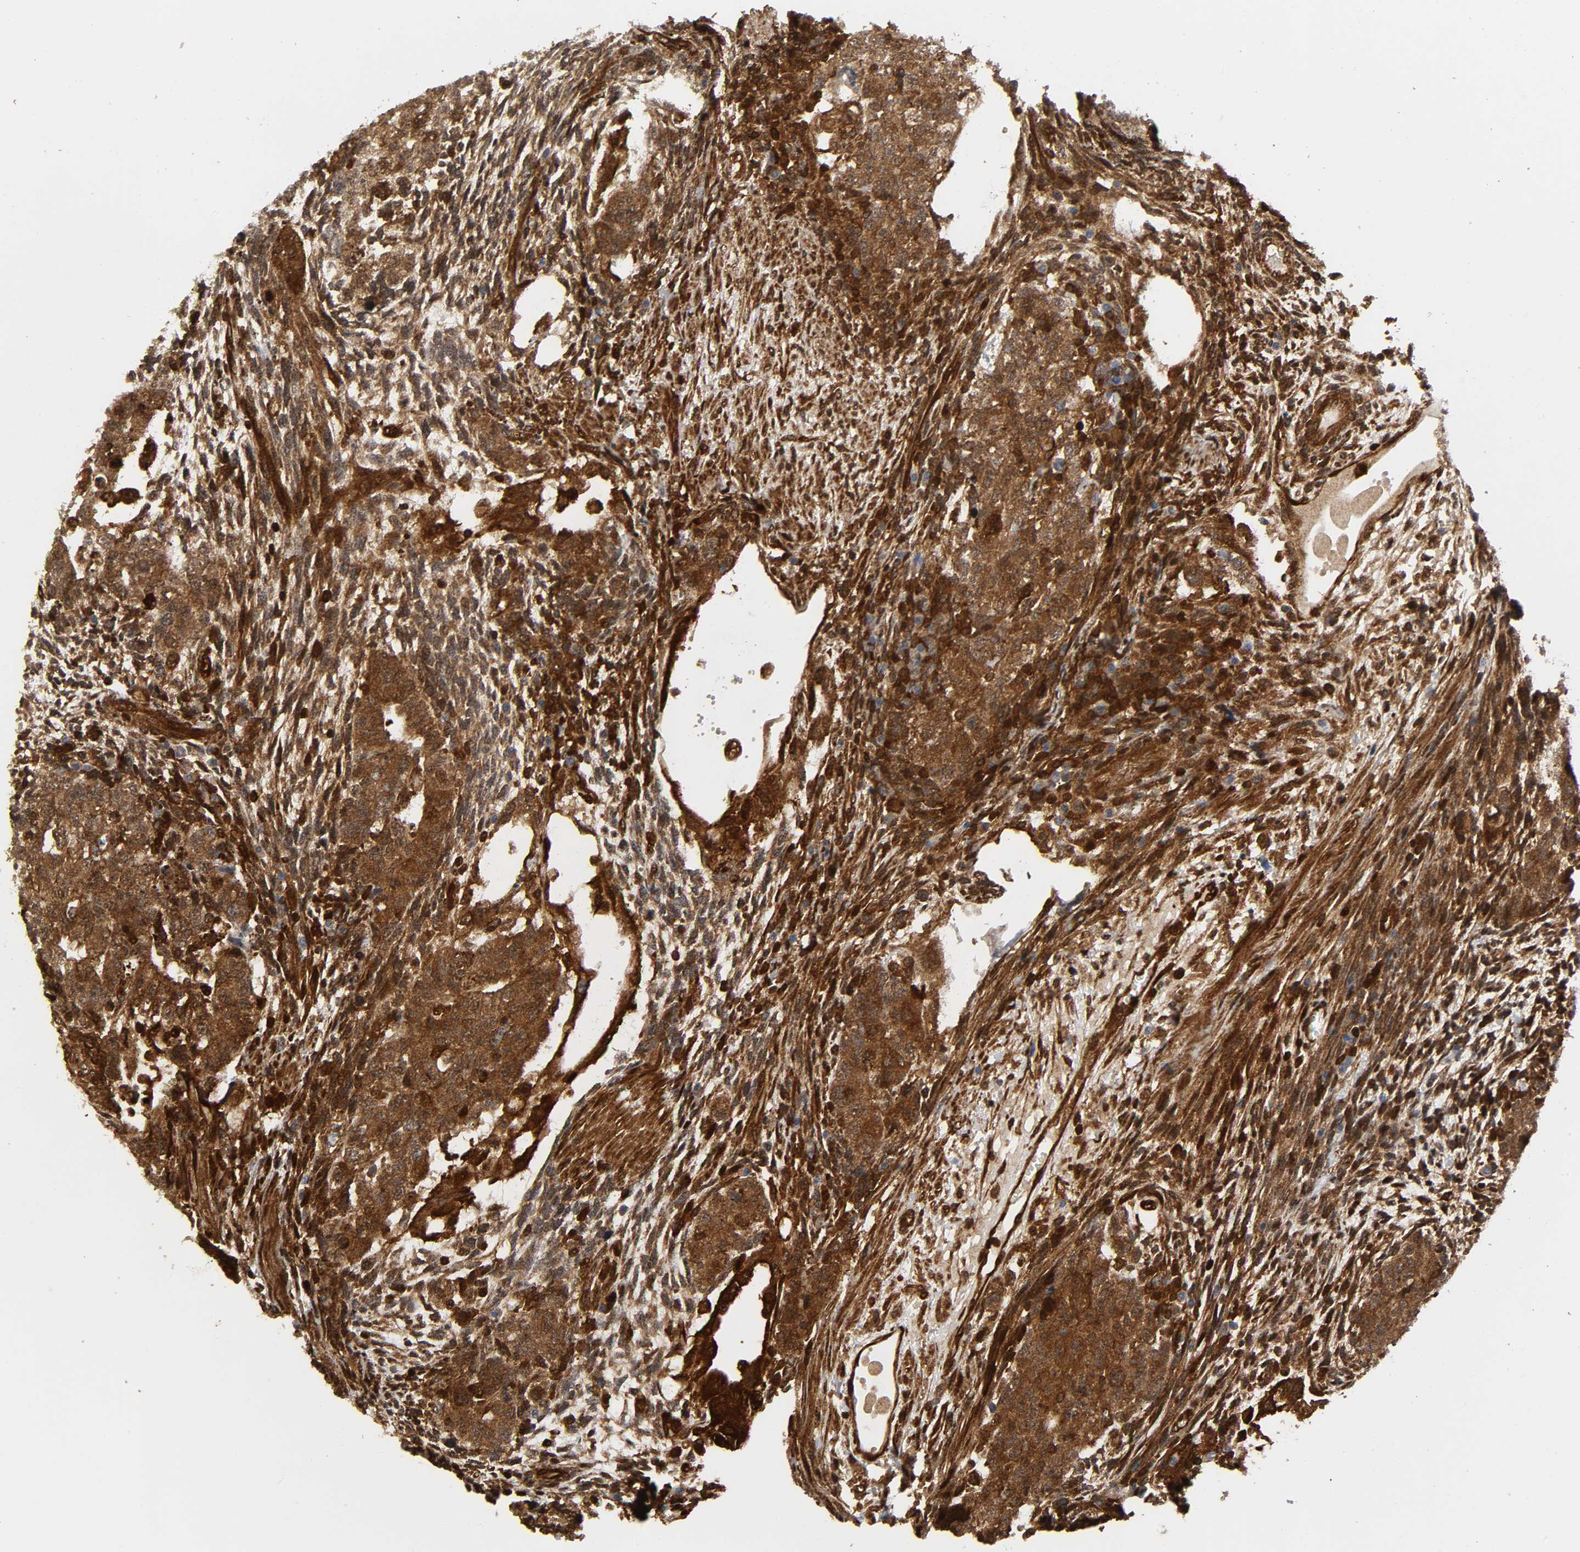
{"staining": {"intensity": "moderate", "quantity": ">75%", "location": "cytoplasmic/membranous"}, "tissue": "testis cancer", "cell_type": "Tumor cells", "image_type": "cancer", "snomed": [{"axis": "morphology", "description": "Normal tissue, NOS"}, {"axis": "morphology", "description": "Carcinoma, Embryonal, NOS"}, {"axis": "topography", "description": "Testis"}], "caption": "IHC image of neoplastic tissue: human testis embryonal carcinoma stained using immunohistochemistry (IHC) exhibits medium levels of moderate protein expression localized specifically in the cytoplasmic/membranous of tumor cells, appearing as a cytoplasmic/membranous brown color.", "gene": "MAPK1", "patient": {"sex": "male", "age": 36}}